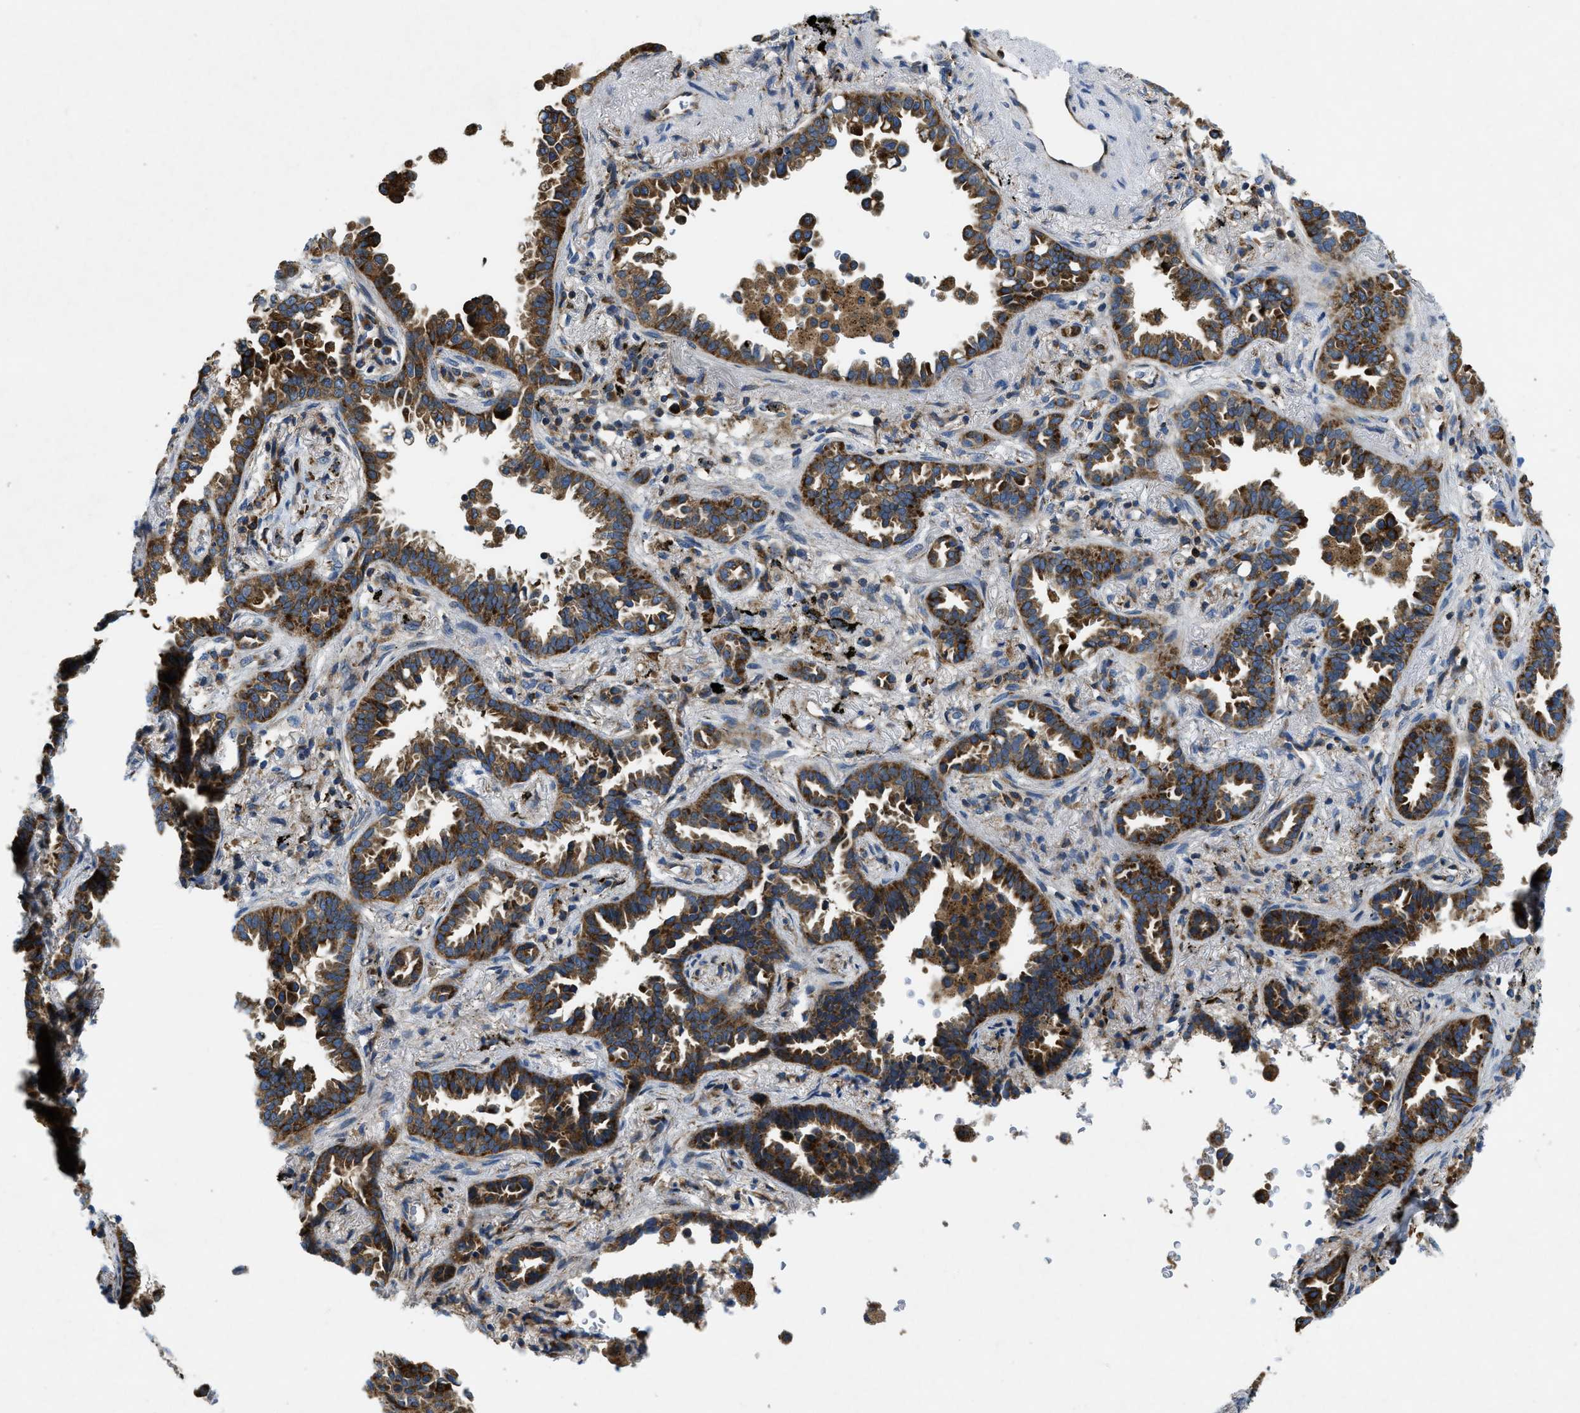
{"staining": {"intensity": "strong", "quantity": ">75%", "location": "cytoplasmic/membranous"}, "tissue": "lung cancer", "cell_type": "Tumor cells", "image_type": "cancer", "snomed": [{"axis": "morphology", "description": "Normal tissue, NOS"}, {"axis": "morphology", "description": "Adenocarcinoma, NOS"}, {"axis": "topography", "description": "Lung"}], "caption": "An immunohistochemistry image of neoplastic tissue is shown. Protein staining in brown labels strong cytoplasmic/membranous positivity in lung cancer within tumor cells.", "gene": "CSPG4", "patient": {"sex": "male", "age": 59}}